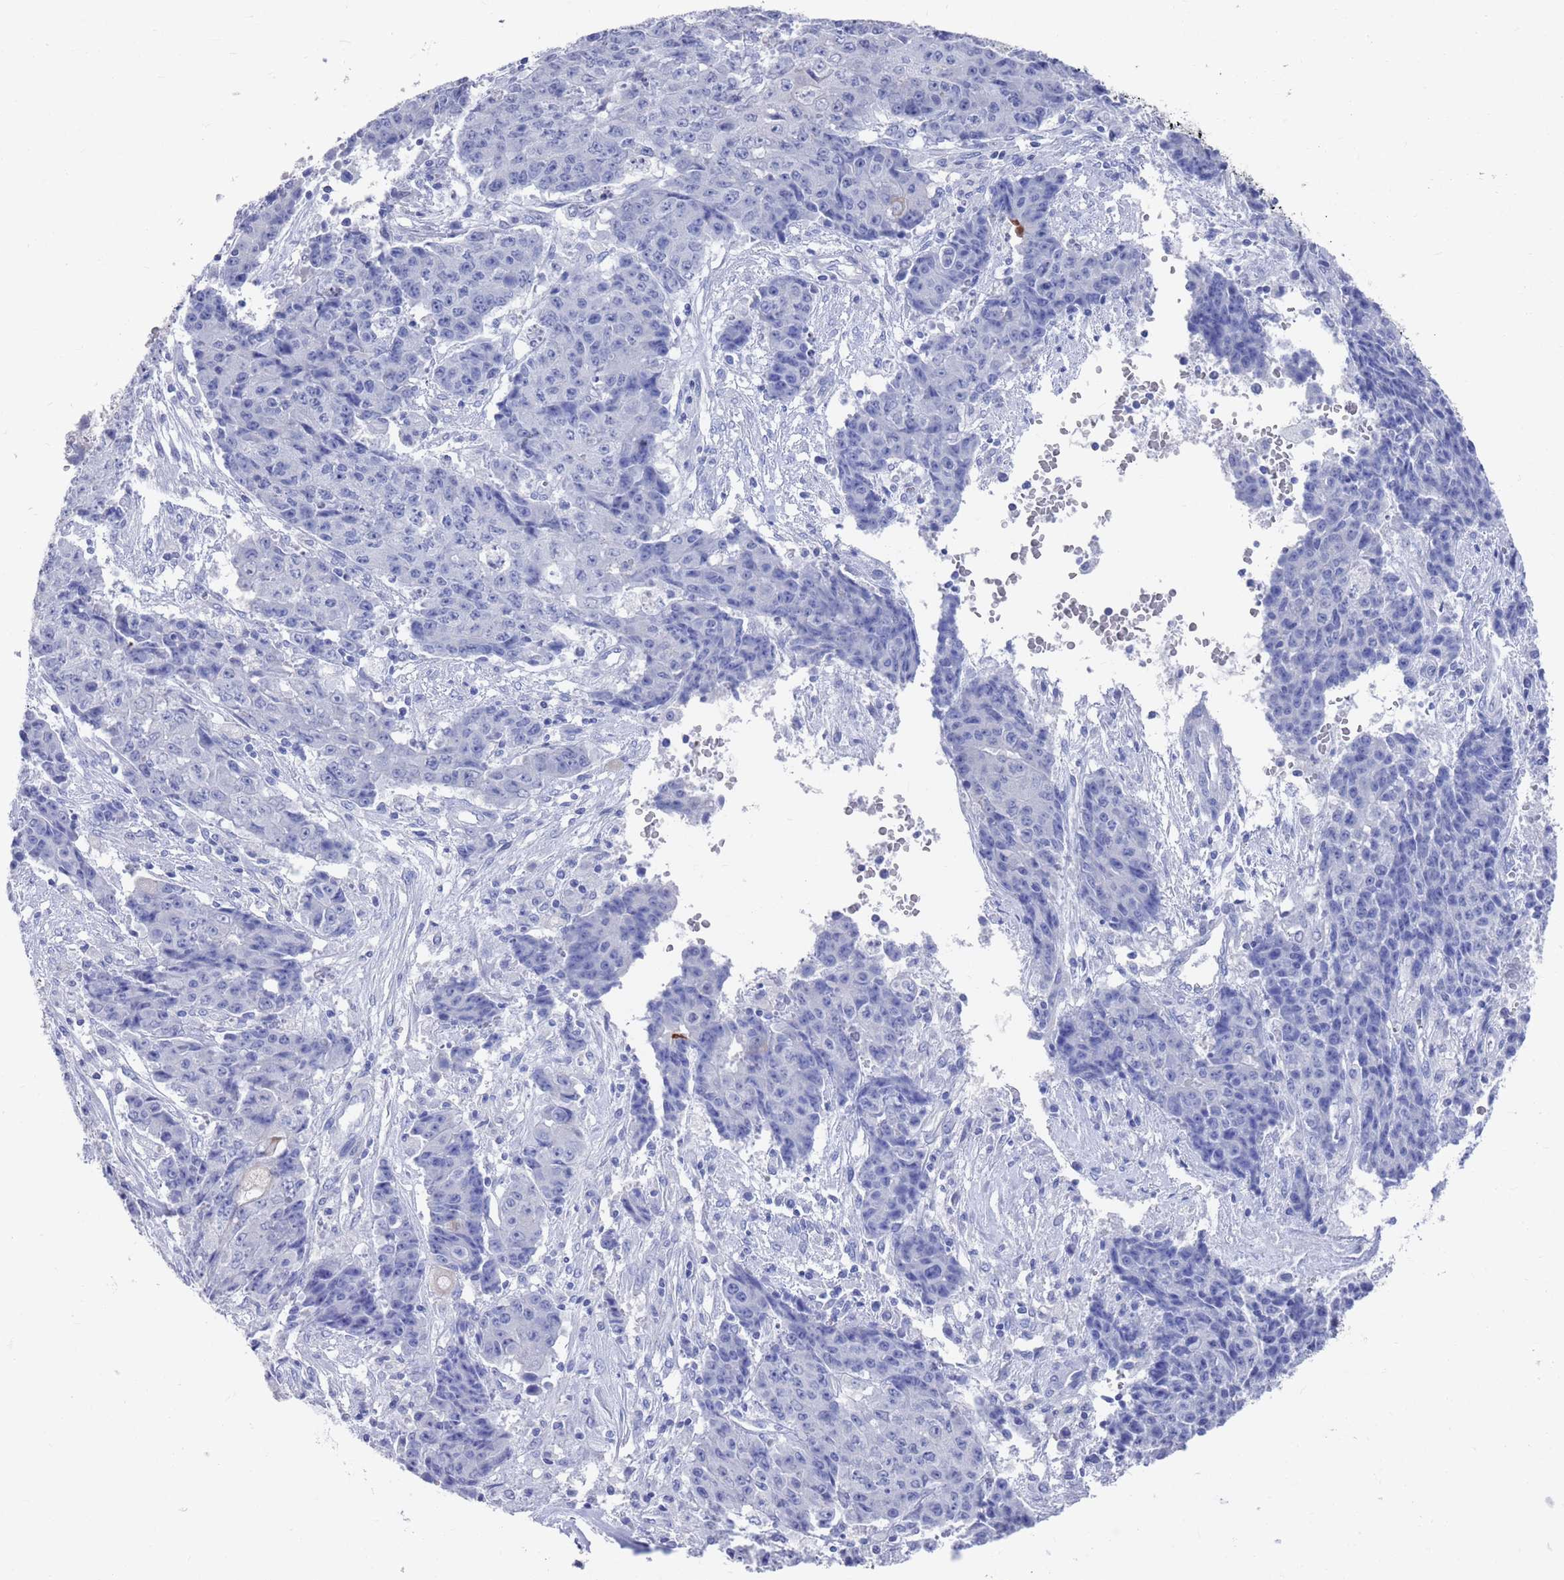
{"staining": {"intensity": "negative", "quantity": "none", "location": "none"}, "tissue": "ovarian cancer", "cell_type": "Tumor cells", "image_type": "cancer", "snomed": [{"axis": "morphology", "description": "Carcinoma, endometroid"}, {"axis": "topography", "description": "Ovary"}], "caption": "Tumor cells are negative for brown protein staining in ovarian cancer (endometroid carcinoma).", "gene": "MTMR2", "patient": {"sex": "female", "age": 42}}